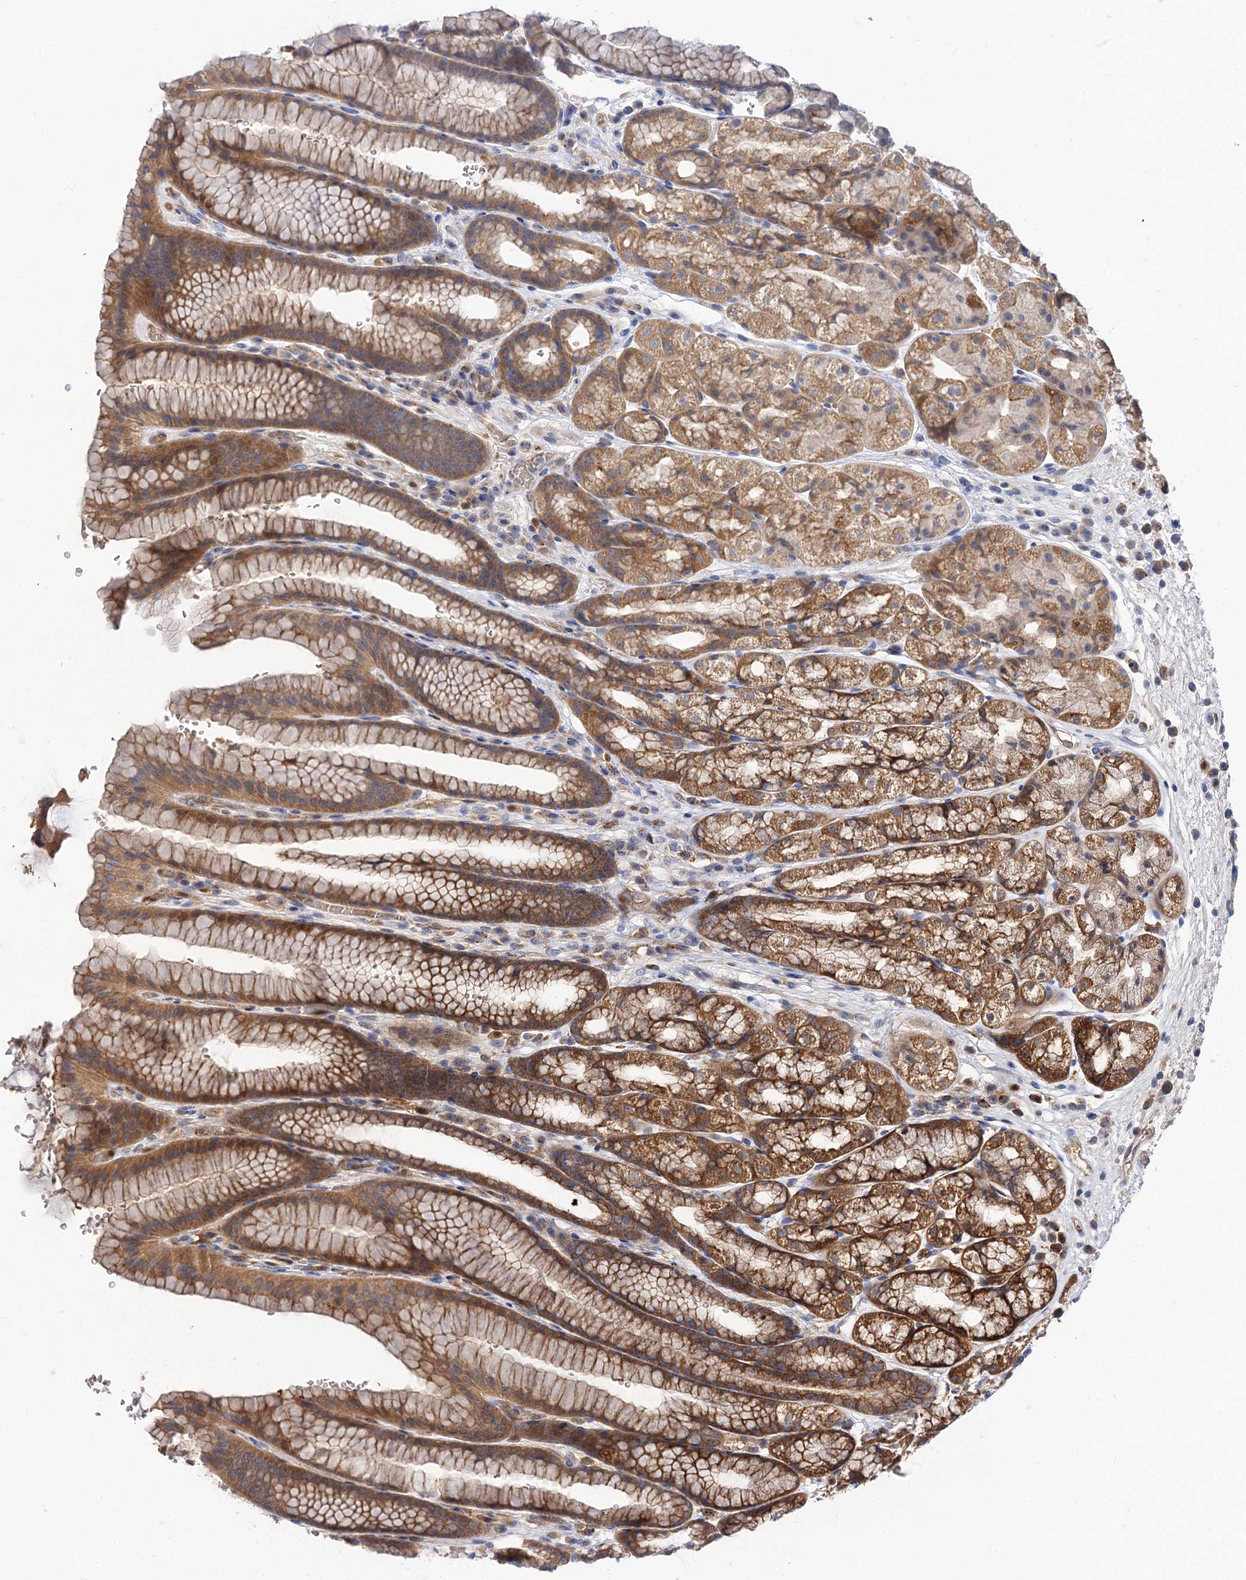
{"staining": {"intensity": "moderate", "quantity": ">75%", "location": "cytoplasmic/membranous"}, "tissue": "stomach", "cell_type": "Glandular cells", "image_type": "normal", "snomed": [{"axis": "morphology", "description": "Normal tissue, NOS"}, {"axis": "morphology", "description": "Adenocarcinoma, NOS"}, {"axis": "topography", "description": "Stomach"}], "caption": "Human stomach stained for a protein (brown) shows moderate cytoplasmic/membranous positive expression in about >75% of glandular cells.", "gene": "PATL1", "patient": {"sex": "male", "age": 57}}